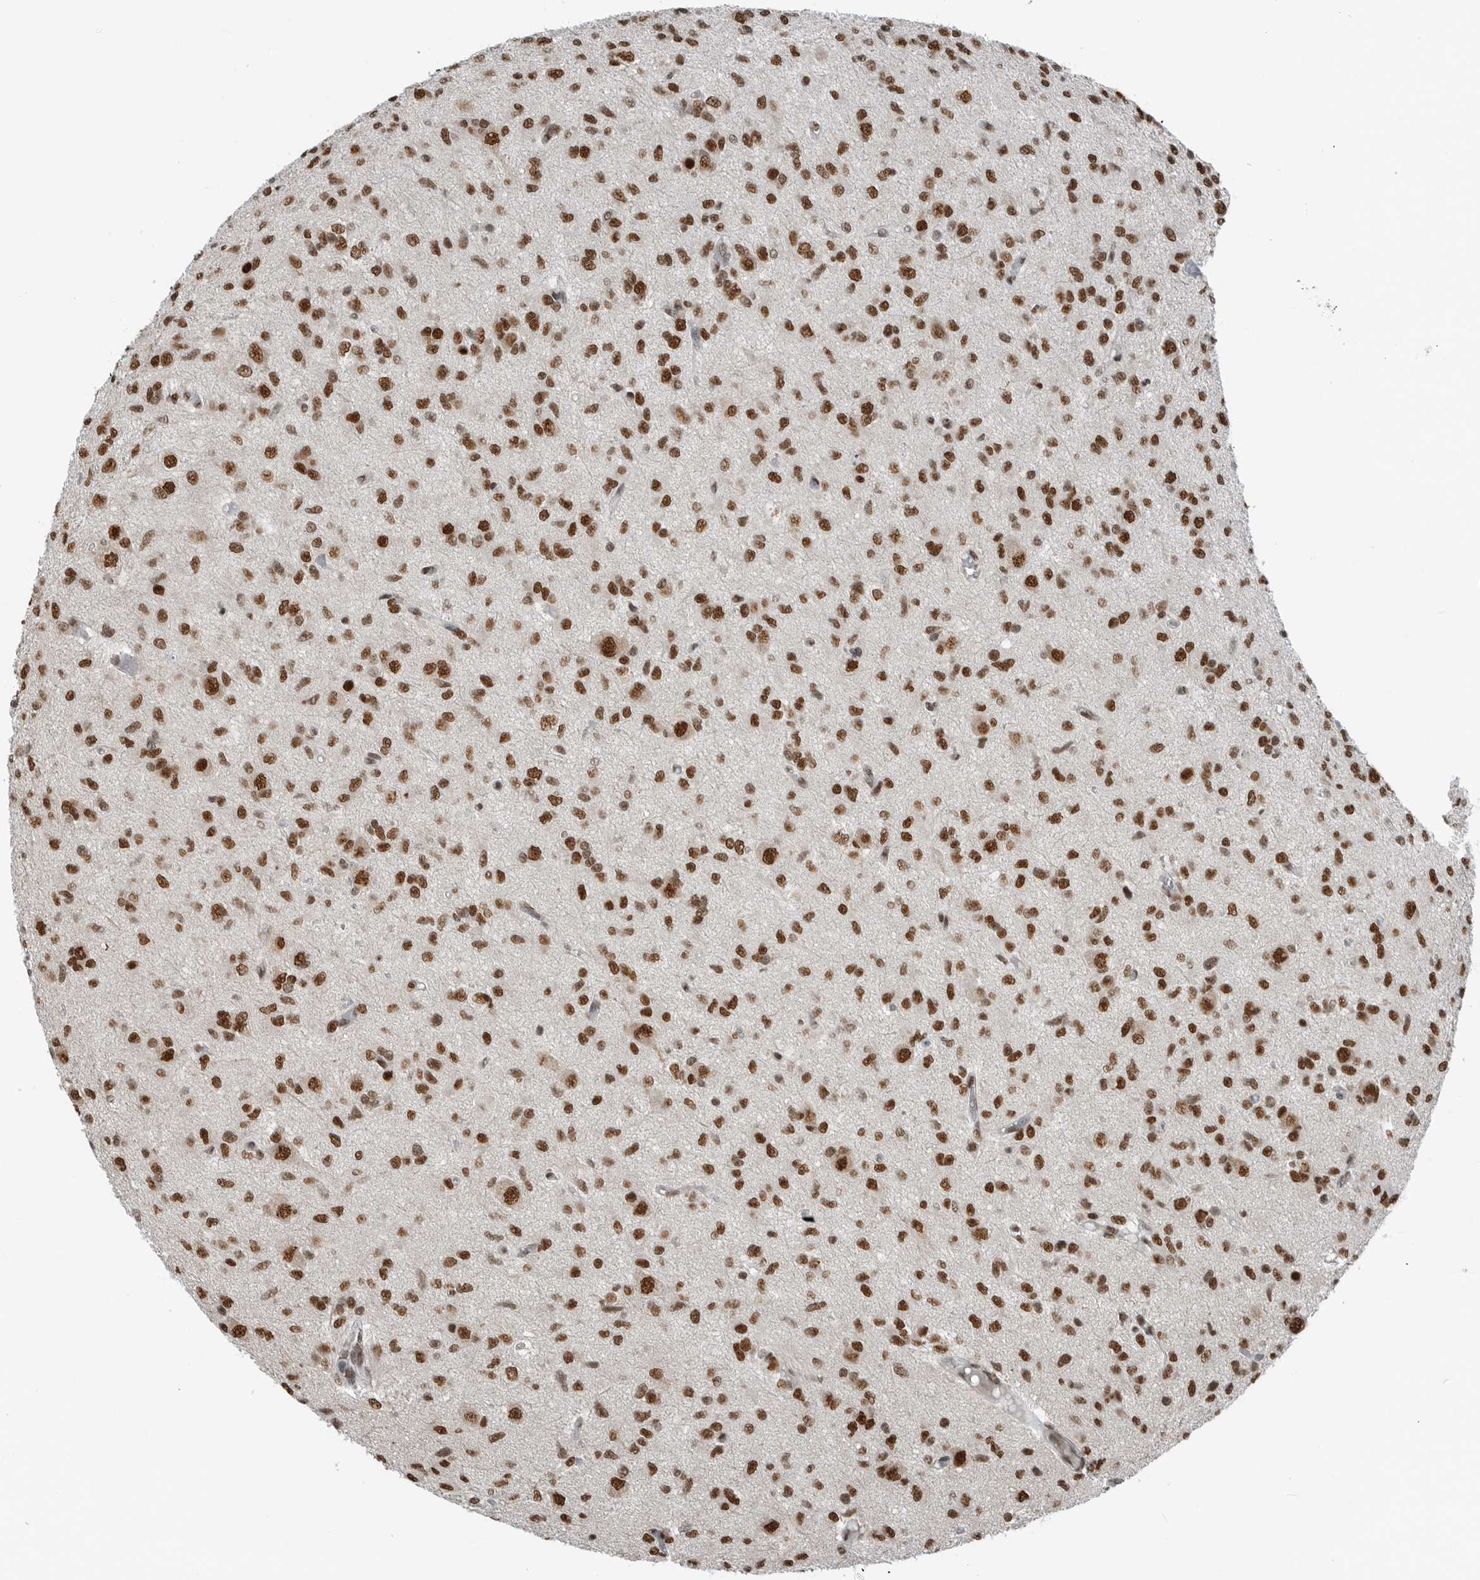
{"staining": {"intensity": "moderate", "quantity": ">75%", "location": "nuclear"}, "tissue": "glioma", "cell_type": "Tumor cells", "image_type": "cancer", "snomed": [{"axis": "morphology", "description": "Glioma, malignant, High grade"}, {"axis": "topography", "description": "Brain"}], "caption": "High-magnification brightfield microscopy of glioma stained with DAB (brown) and counterstained with hematoxylin (blue). tumor cells exhibit moderate nuclear positivity is identified in about>75% of cells. (Brightfield microscopy of DAB IHC at high magnification).", "gene": "BLZF1", "patient": {"sex": "female", "age": 59}}